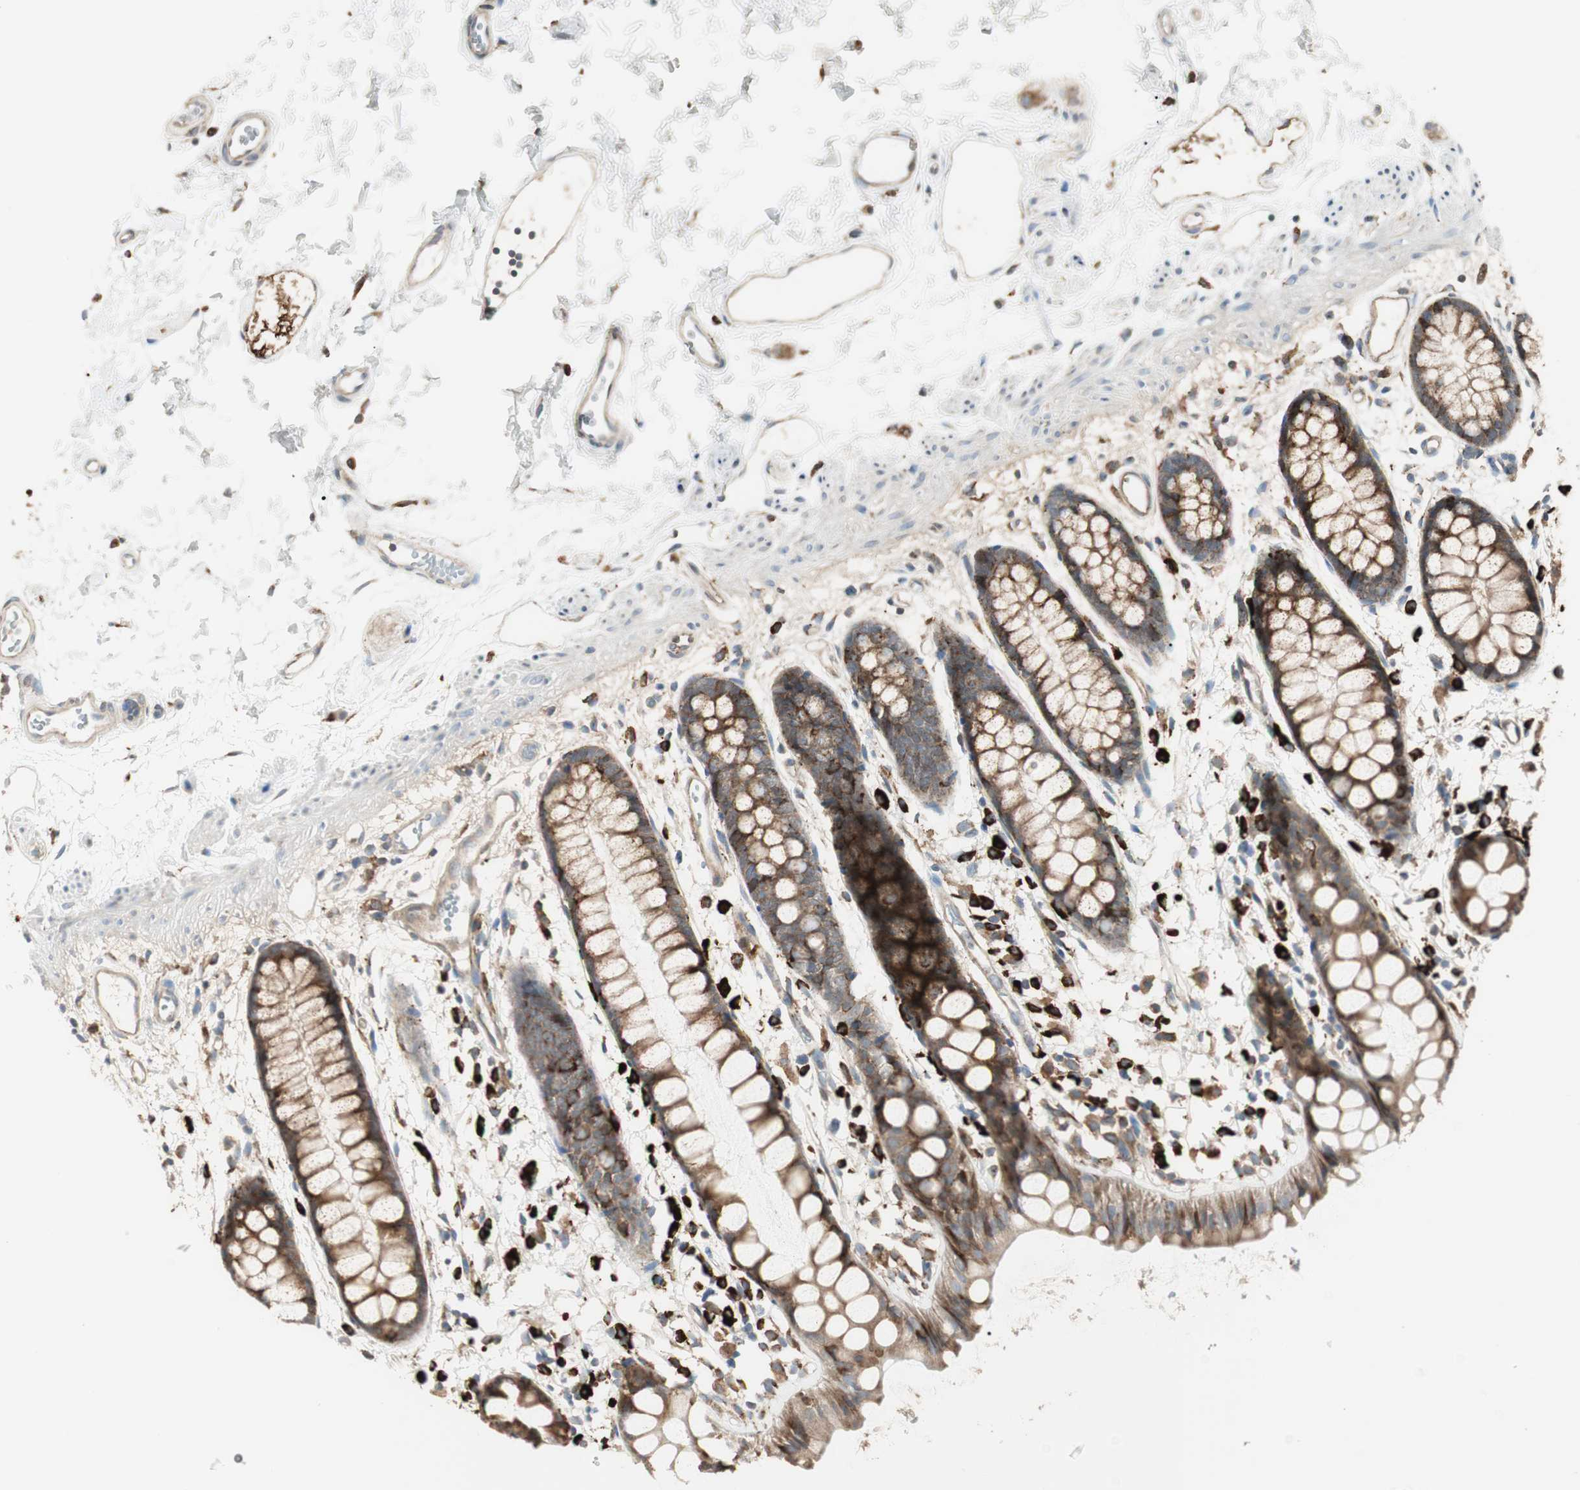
{"staining": {"intensity": "strong", "quantity": ">75%", "location": "cytoplasmic/membranous"}, "tissue": "rectum", "cell_type": "Glandular cells", "image_type": "normal", "snomed": [{"axis": "morphology", "description": "Normal tissue, NOS"}, {"axis": "topography", "description": "Rectum"}], "caption": "Strong cytoplasmic/membranous staining is present in approximately >75% of glandular cells in unremarkable rectum.", "gene": "HSP90B1", "patient": {"sex": "female", "age": 66}}